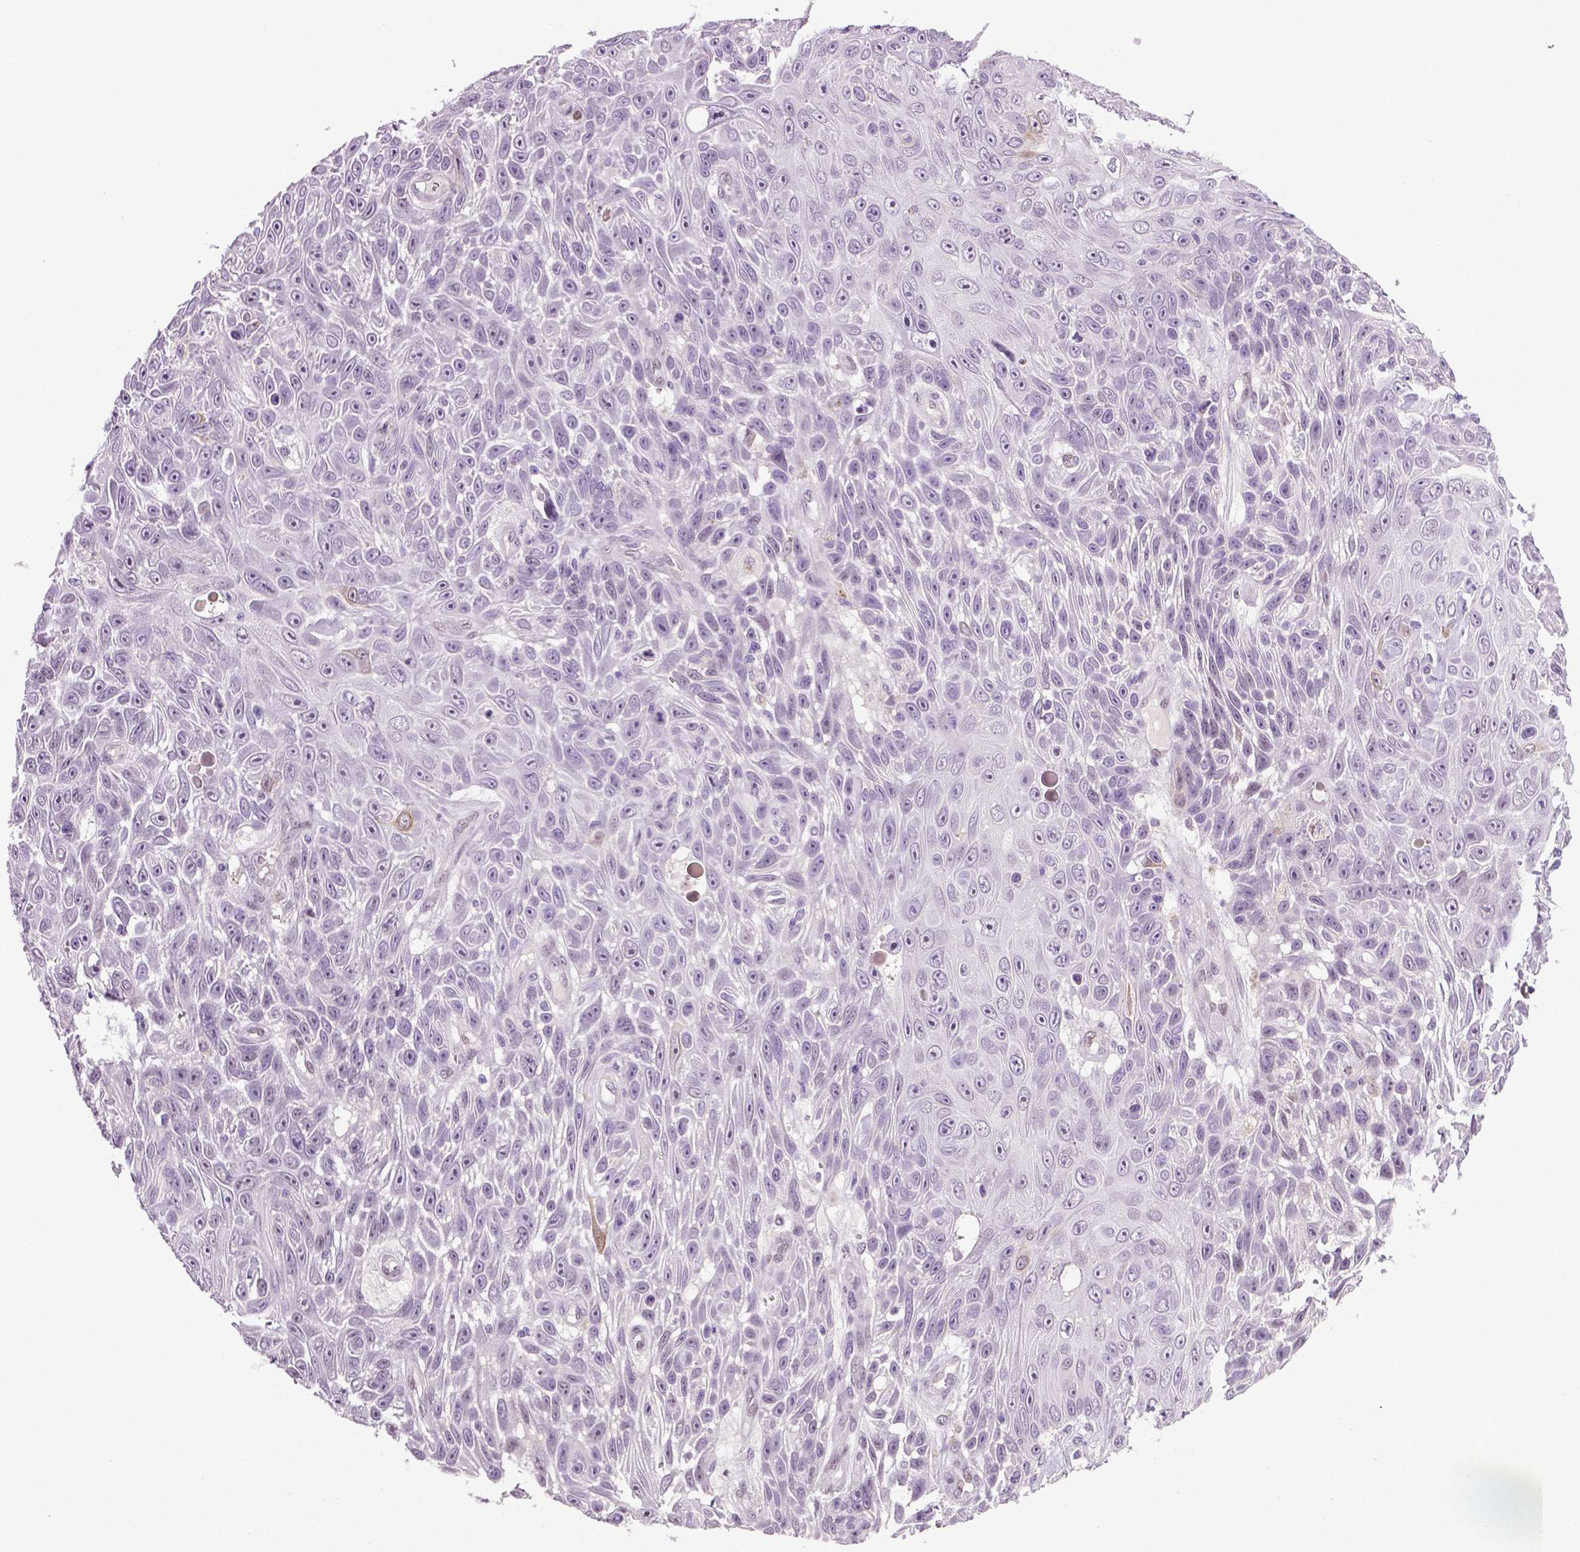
{"staining": {"intensity": "weak", "quantity": "<25%", "location": "nuclear"}, "tissue": "skin cancer", "cell_type": "Tumor cells", "image_type": "cancer", "snomed": [{"axis": "morphology", "description": "Squamous cell carcinoma, NOS"}, {"axis": "topography", "description": "Skin"}], "caption": "IHC photomicrograph of neoplastic tissue: human squamous cell carcinoma (skin) stained with DAB (3,3'-diaminobenzidine) demonstrates no significant protein positivity in tumor cells.", "gene": "PTGER3", "patient": {"sex": "male", "age": 82}}